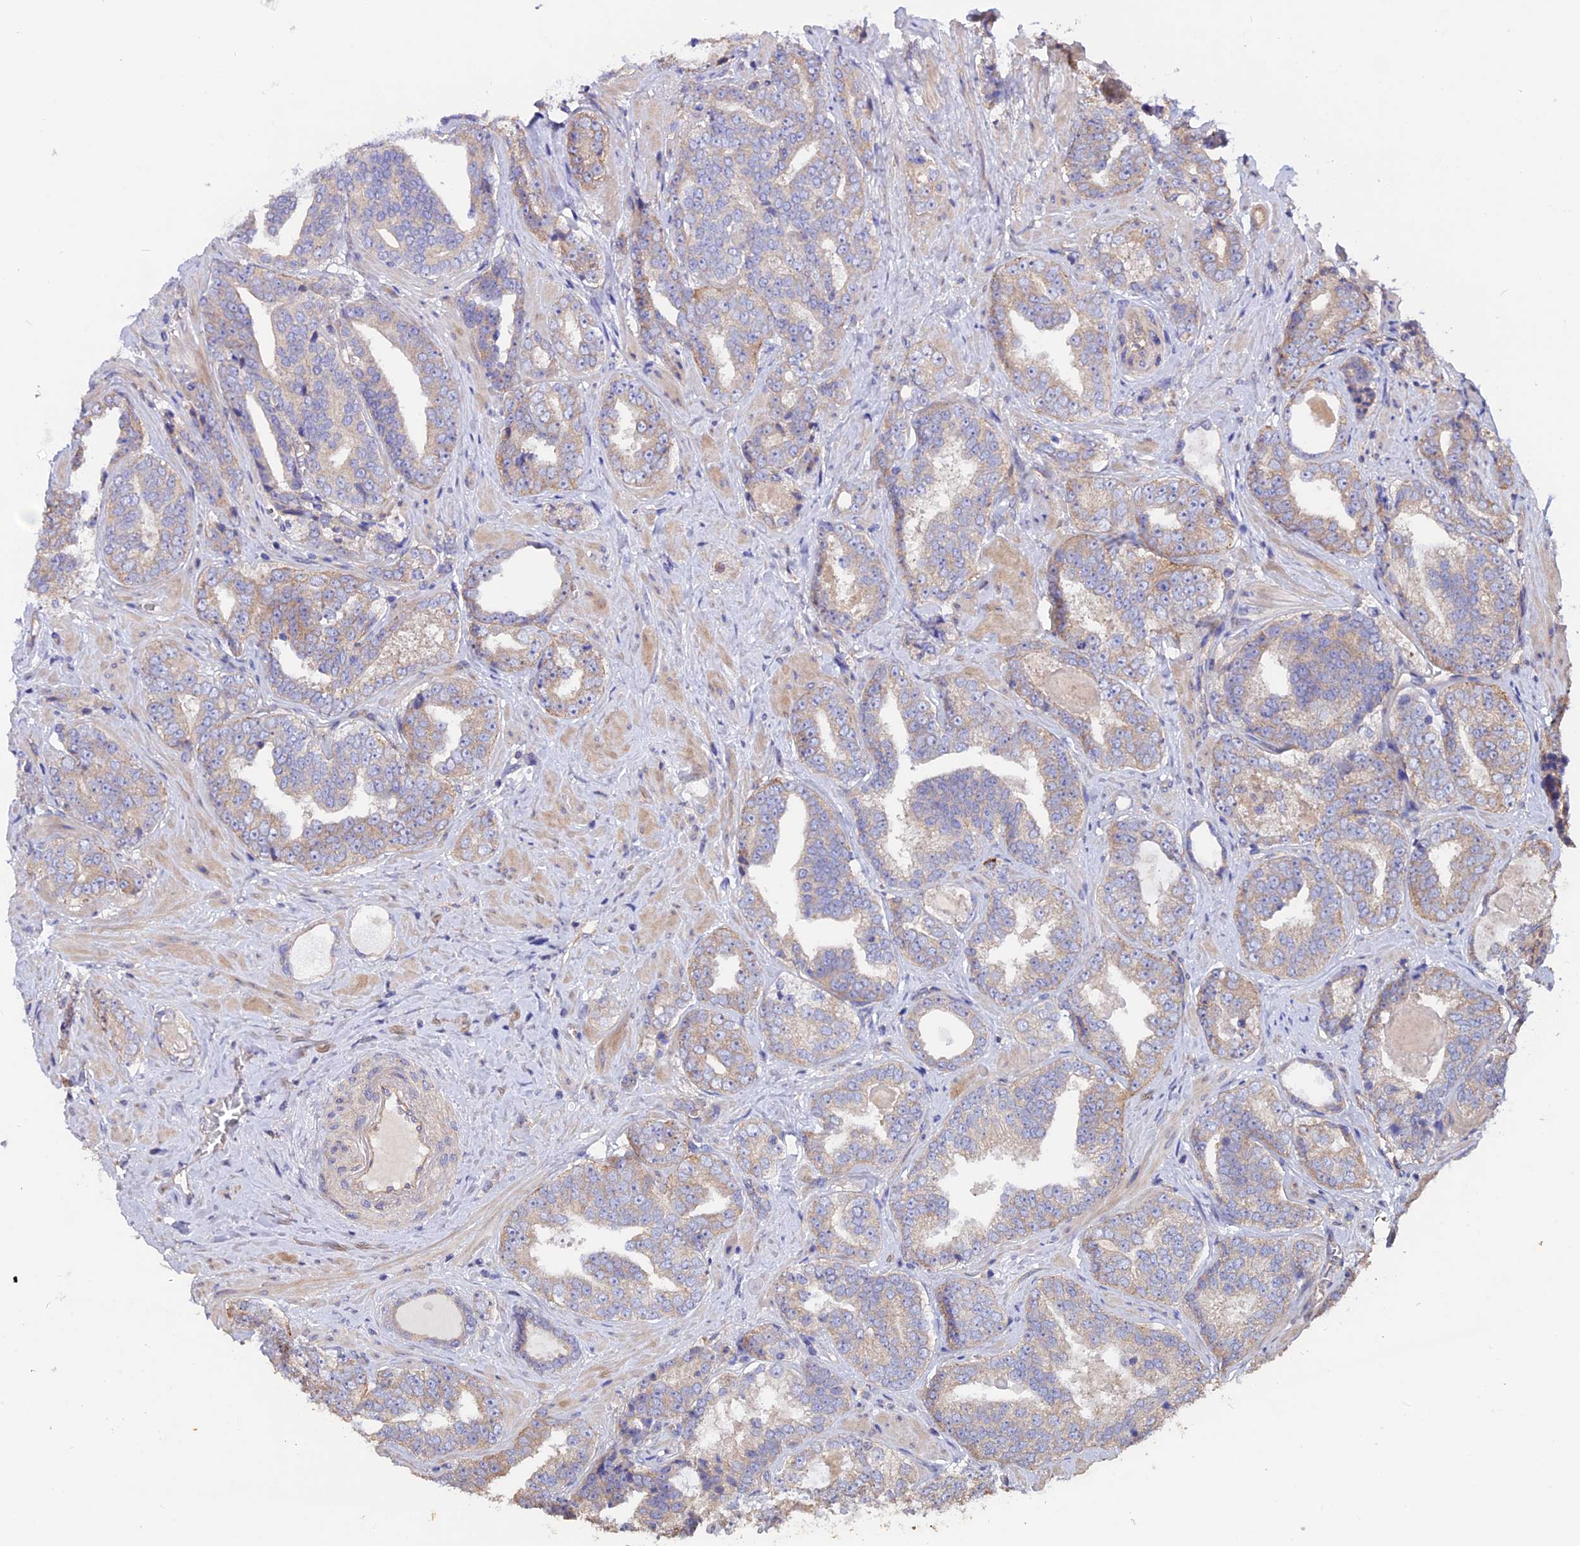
{"staining": {"intensity": "weak", "quantity": "25%-75%", "location": "cytoplasmic/membranous"}, "tissue": "prostate cancer", "cell_type": "Tumor cells", "image_type": "cancer", "snomed": [{"axis": "morphology", "description": "Adenocarcinoma, High grade"}, {"axis": "topography", "description": "Prostate"}], "caption": "A low amount of weak cytoplasmic/membranous staining is identified in about 25%-75% of tumor cells in prostate adenocarcinoma (high-grade) tissue.", "gene": "HYCC1", "patient": {"sex": "male", "age": 67}}